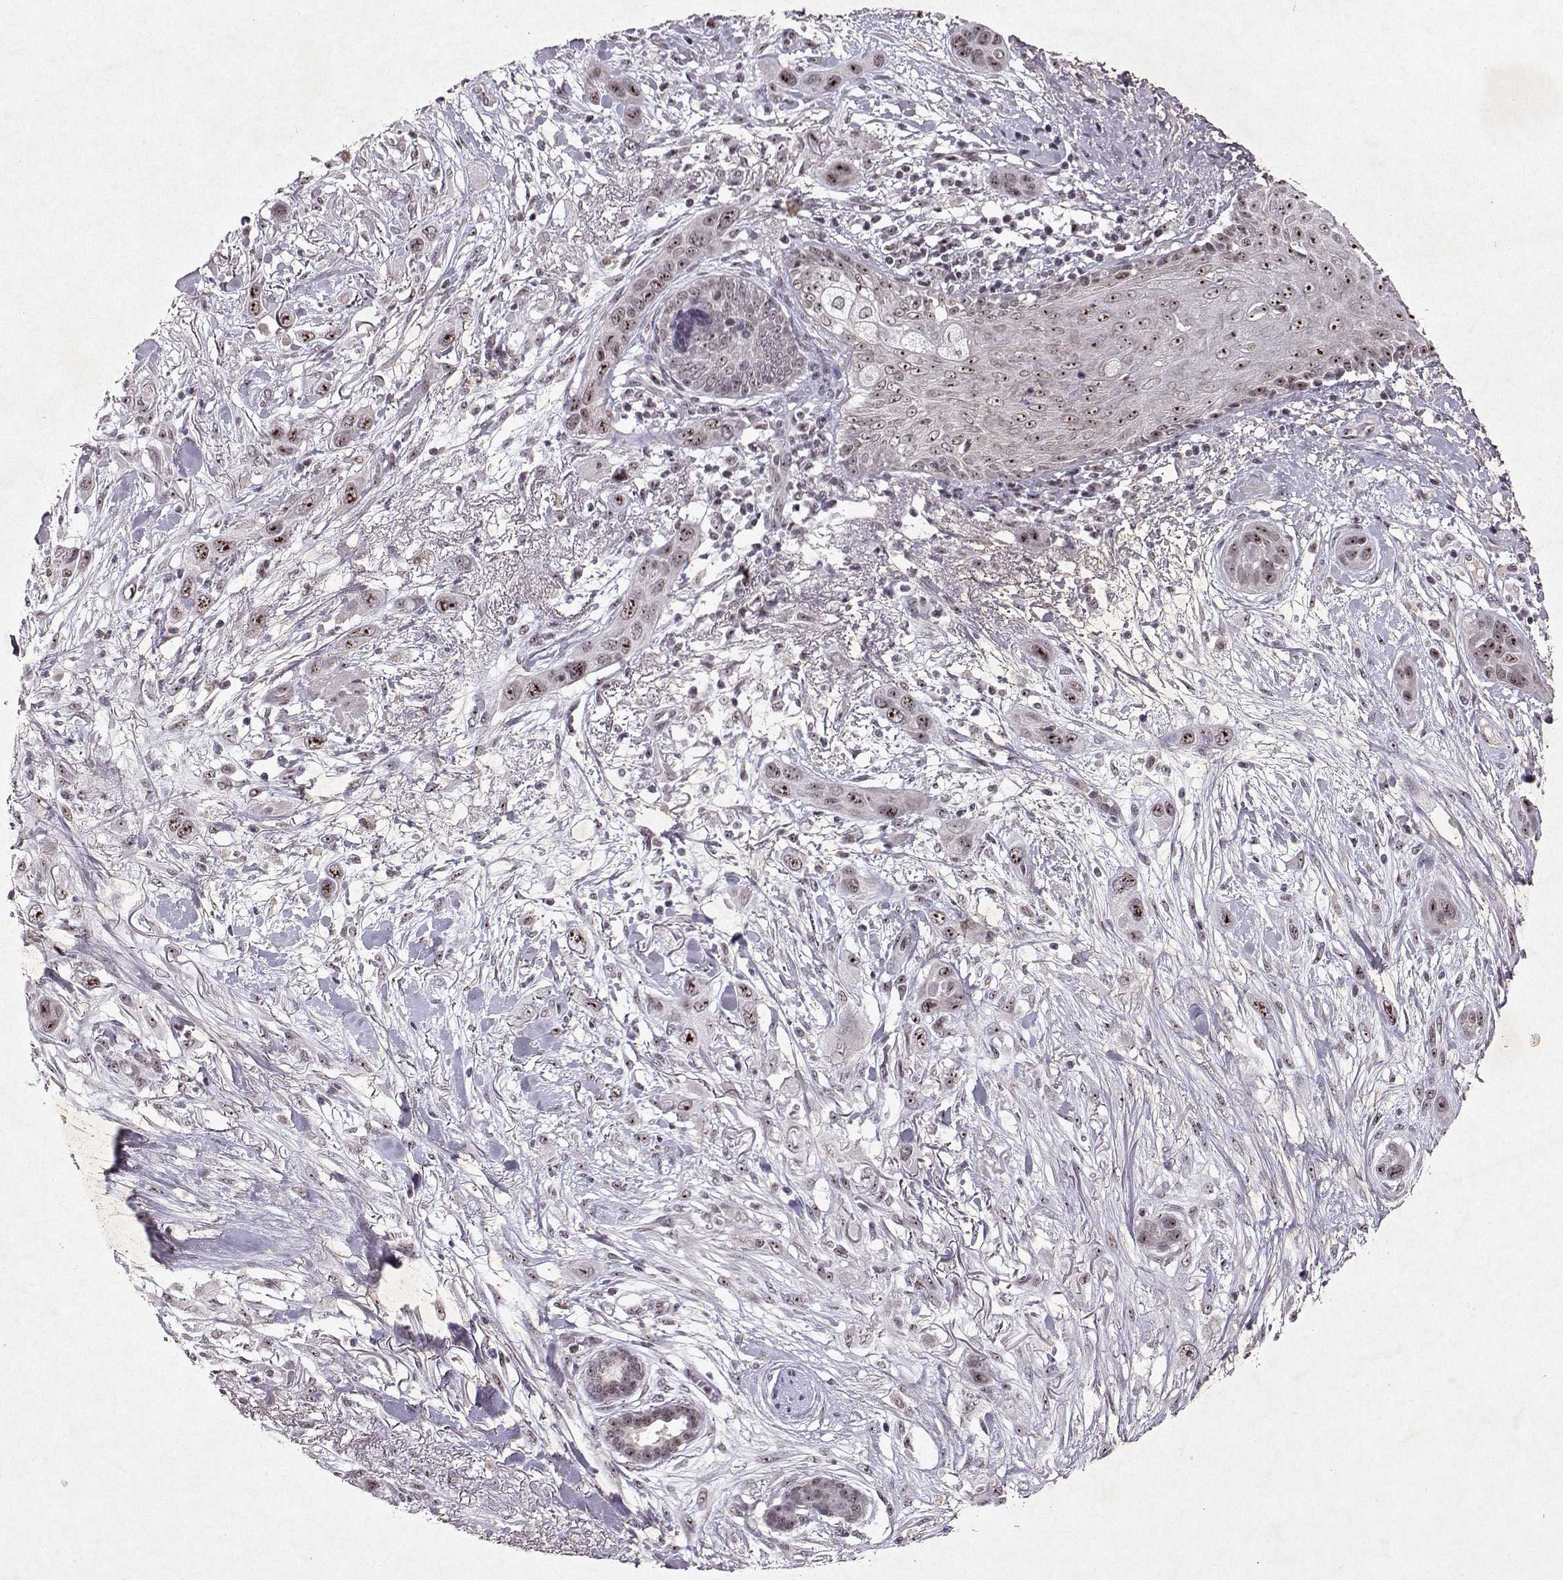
{"staining": {"intensity": "moderate", "quantity": ">75%", "location": "nuclear"}, "tissue": "skin cancer", "cell_type": "Tumor cells", "image_type": "cancer", "snomed": [{"axis": "morphology", "description": "Squamous cell carcinoma, NOS"}, {"axis": "topography", "description": "Skin"}], "caption": "Brown immunohistochemical staining in squamous cell carcinoma (skin) reveals moderate nuclear staining in approximately >75% of tumor cells.", "gene": "DDX56", "patient": {"sex": "male", "age": 79}}